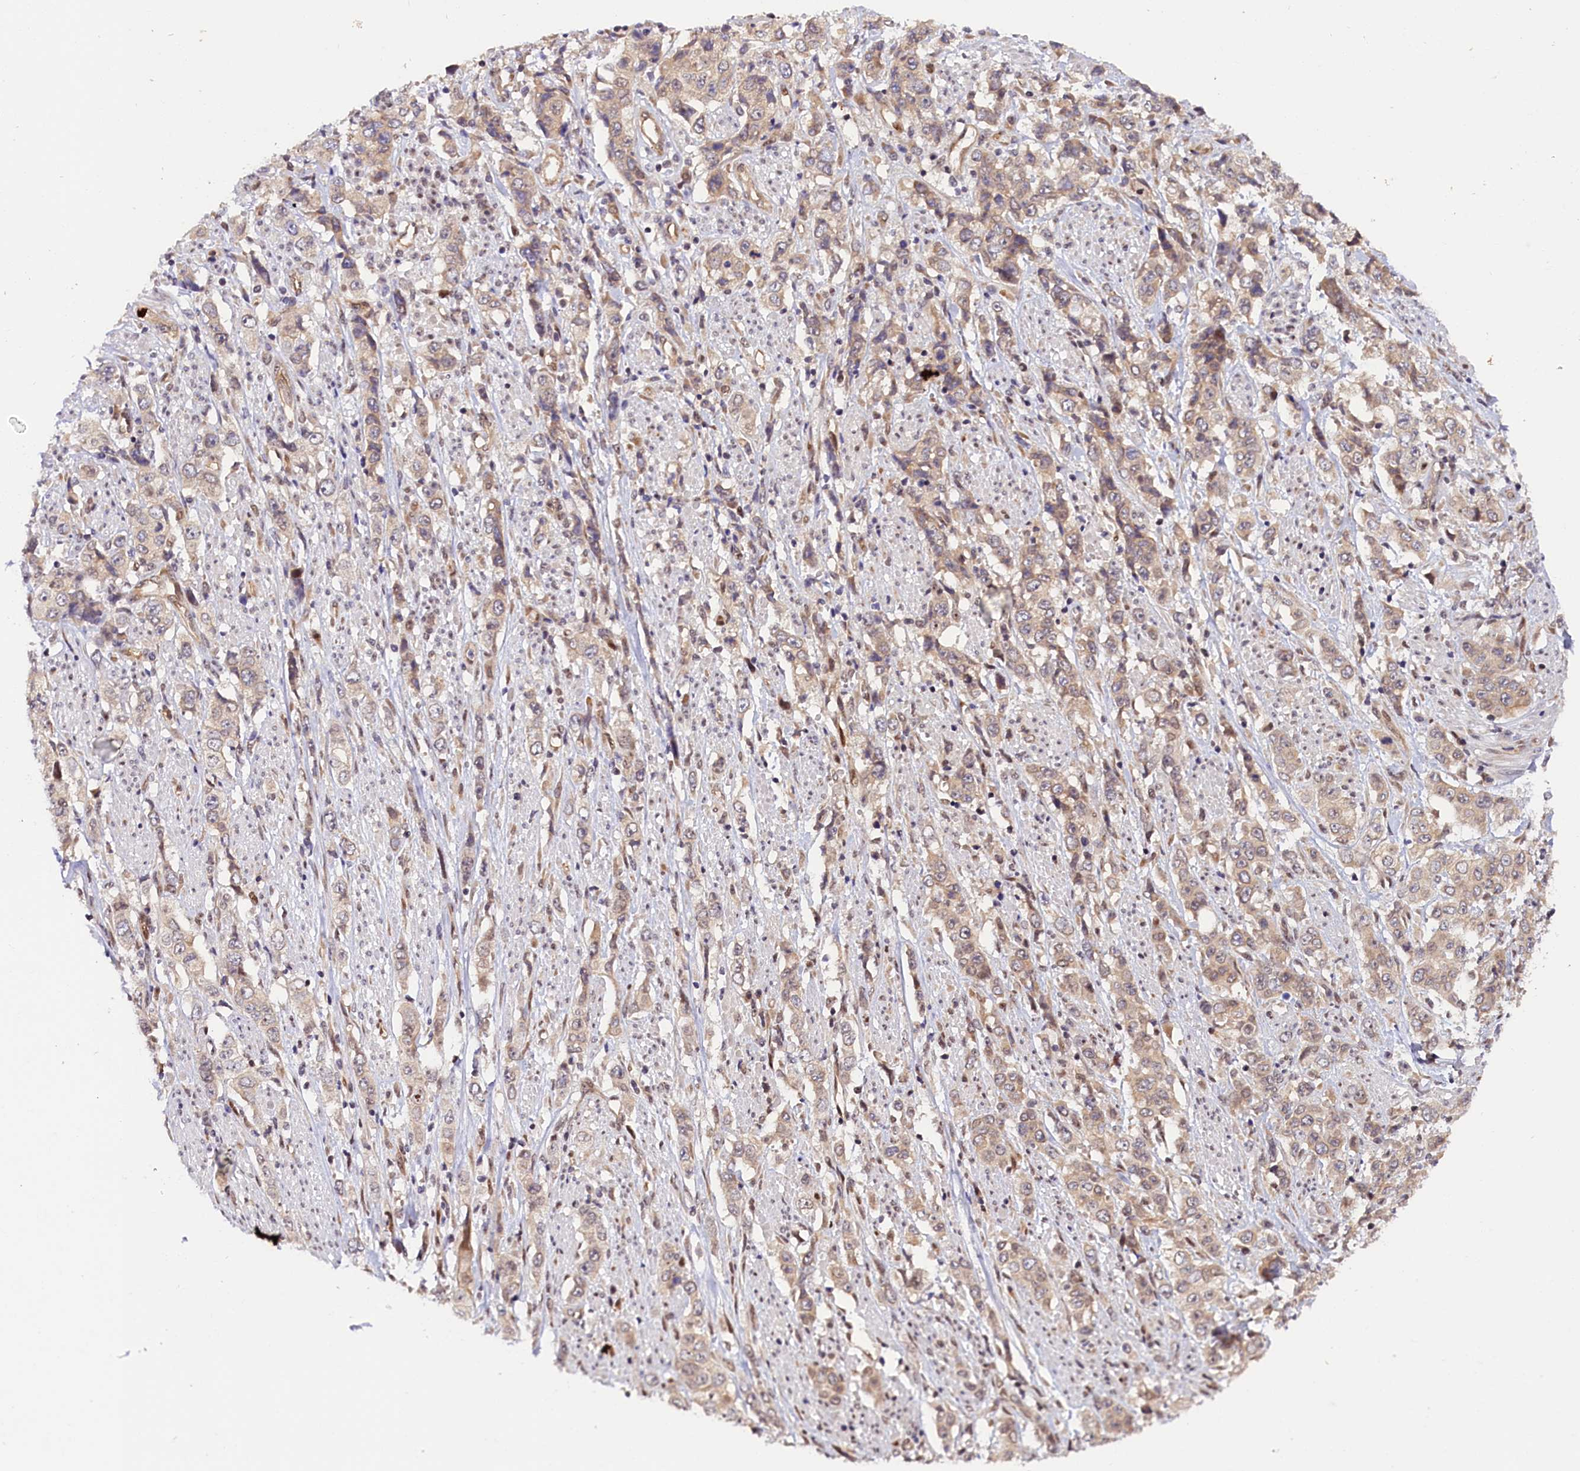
{"staining": {"intensity": "weak", "quantity": "<25%", "location": "cytoplasmic/membranous"}, "tissue": "stomach cancer", "cell_type": "Tumor cells", "image_type": "cancer", "snomed": [{"axis": "morphology", "description": "Adenocarcinoma, NOS"}, {"axis": "topography", "description": "Stomach, upper"}], "caption": "DAB (3,3'-diaminobenzidine) immunohistochemical staining of human stomach cancer (adenocarcinoma) demonstrates no significant expression in tumor cells.", "gene": "ANKRD24", "patient": {"sex": "male", "age": 62}}